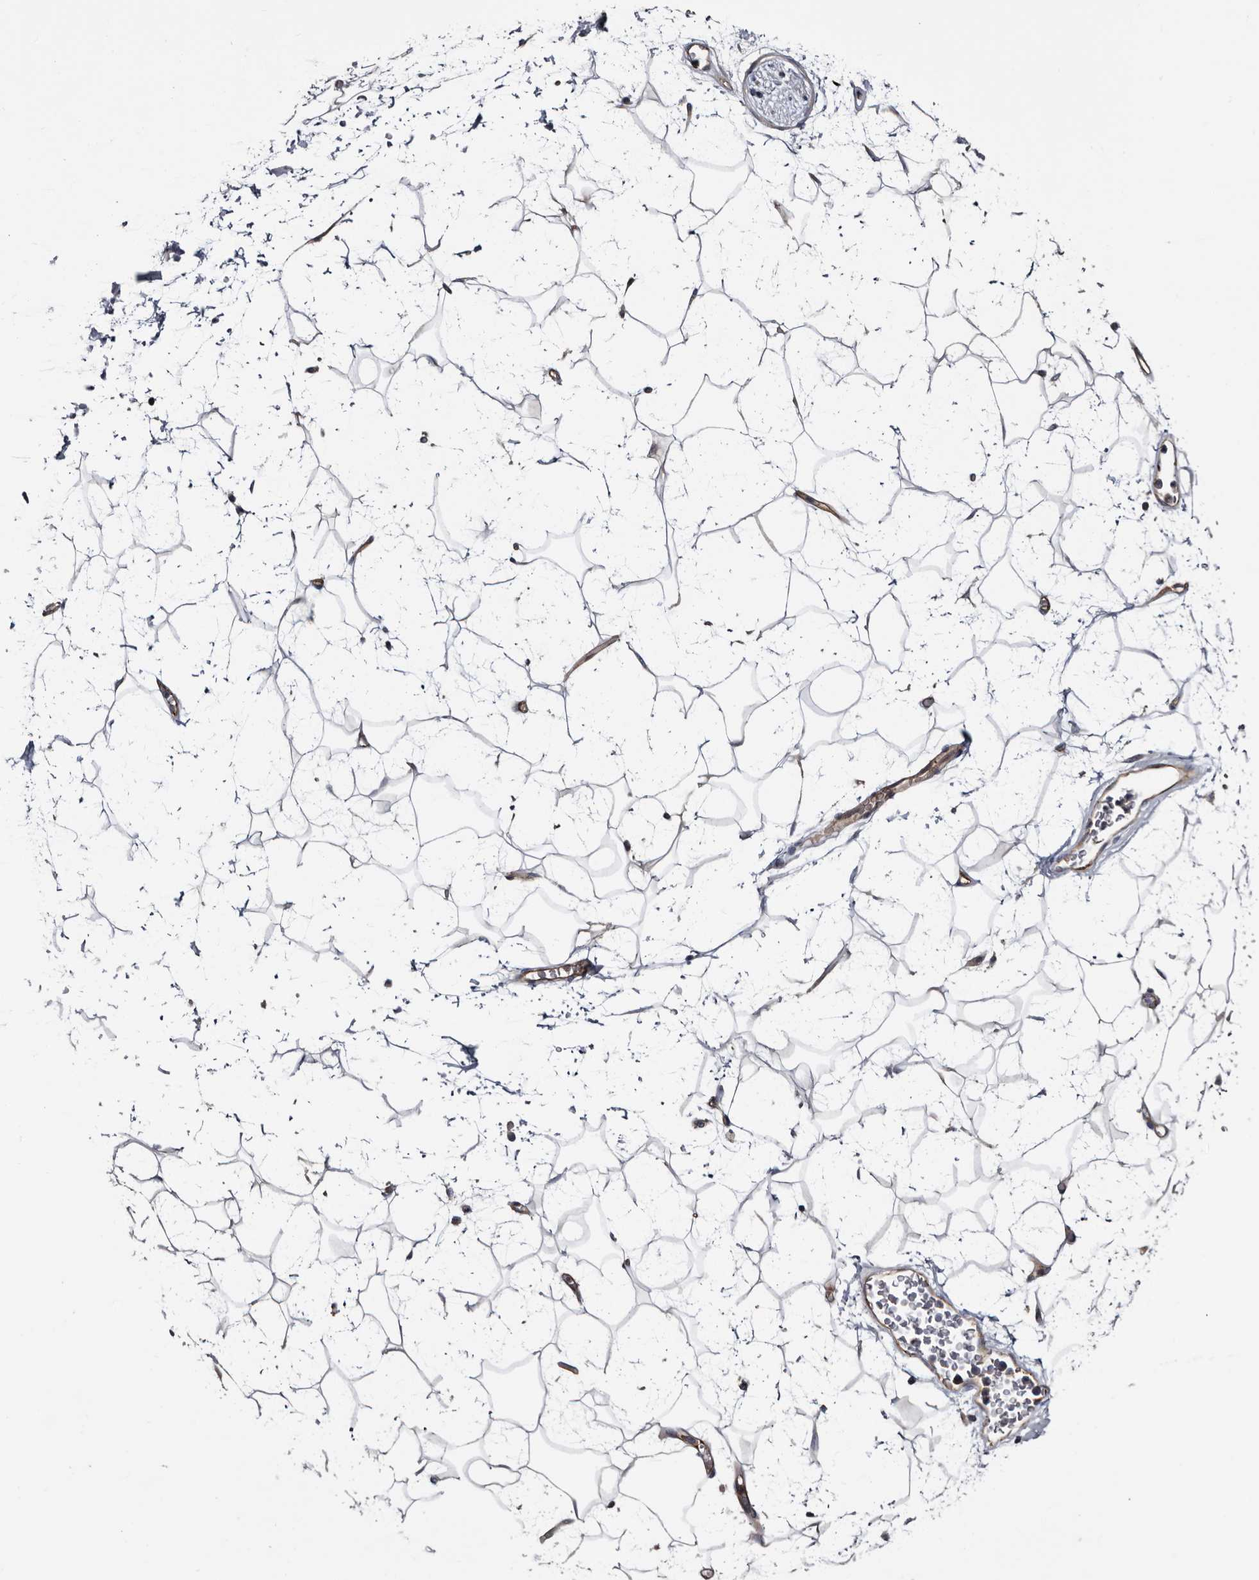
{"staining": {"intensity": "negative", "quantity": "none", "location": "none"}, "tissue": "adipose tissue", "cell_type": "Adipocytes", "image_type": "normal", "snomed": [{"axis": "morphology", "description": "Normal tissue, NOS"}, {"axis": "topography", "description": "Soft tissue"}], "caption": "Adipose tissue was stained to show a protein in brown. There is no significant staining in adipocytes.", "gene": "TSPAN17", "patient": {"sex": "male", "age": 72}}